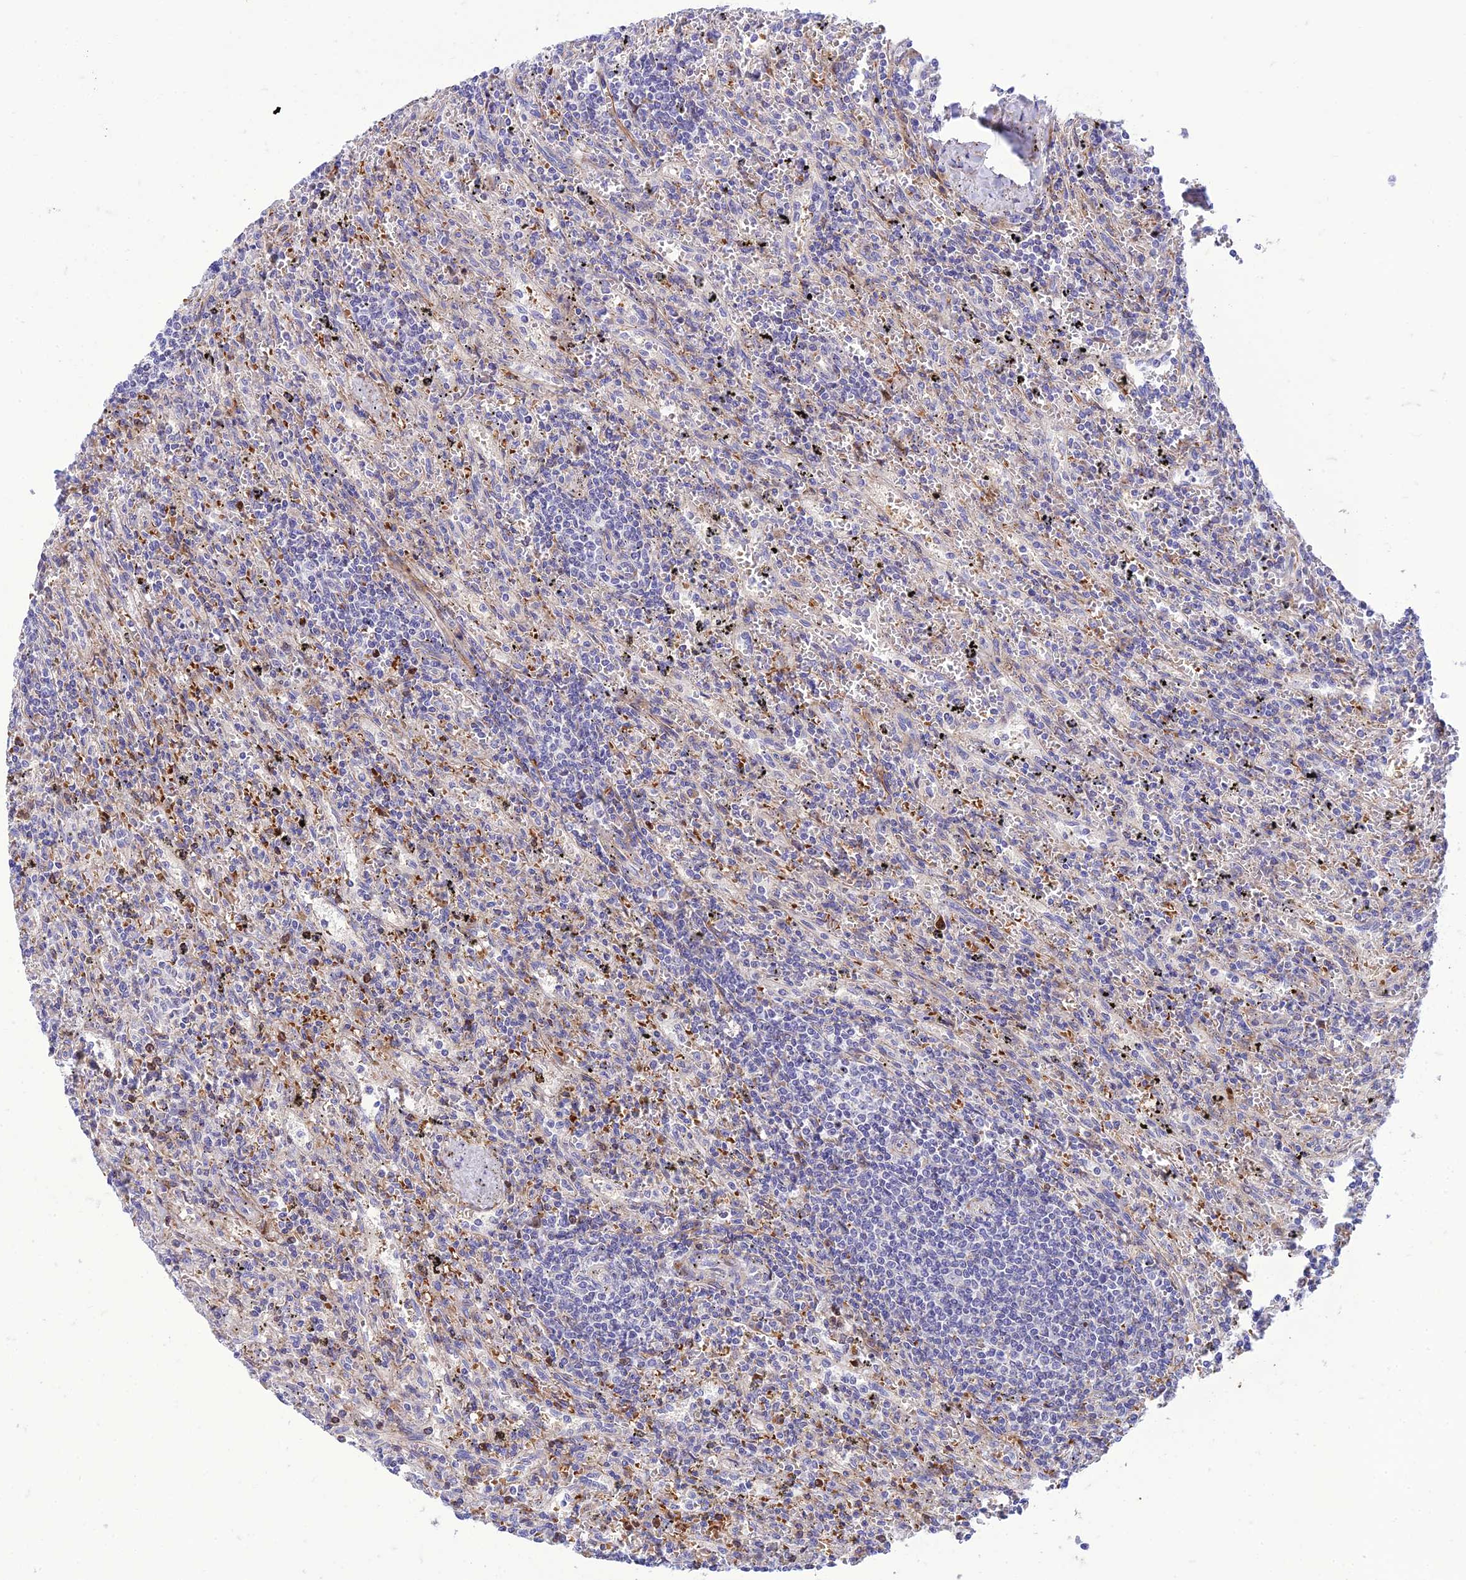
{"staining": {"intensity": "negative", "quantity": "none", "location": "none"}, "tissue": "lymphoma", "cell_type": "Tumor cells", "image_type": "cancer", "snomed": [{"axis": "morphology", "description": "Malignant lymphoma, non-Hodgkin's type, Low grade"}, {"axis": "topography", "description": "Spleen"}], "caption": "Tumor cells show no significant protein positivity in lymphoma.", "gene": "SEL1L3", "patient": {"sex": "male", "age": 76}}